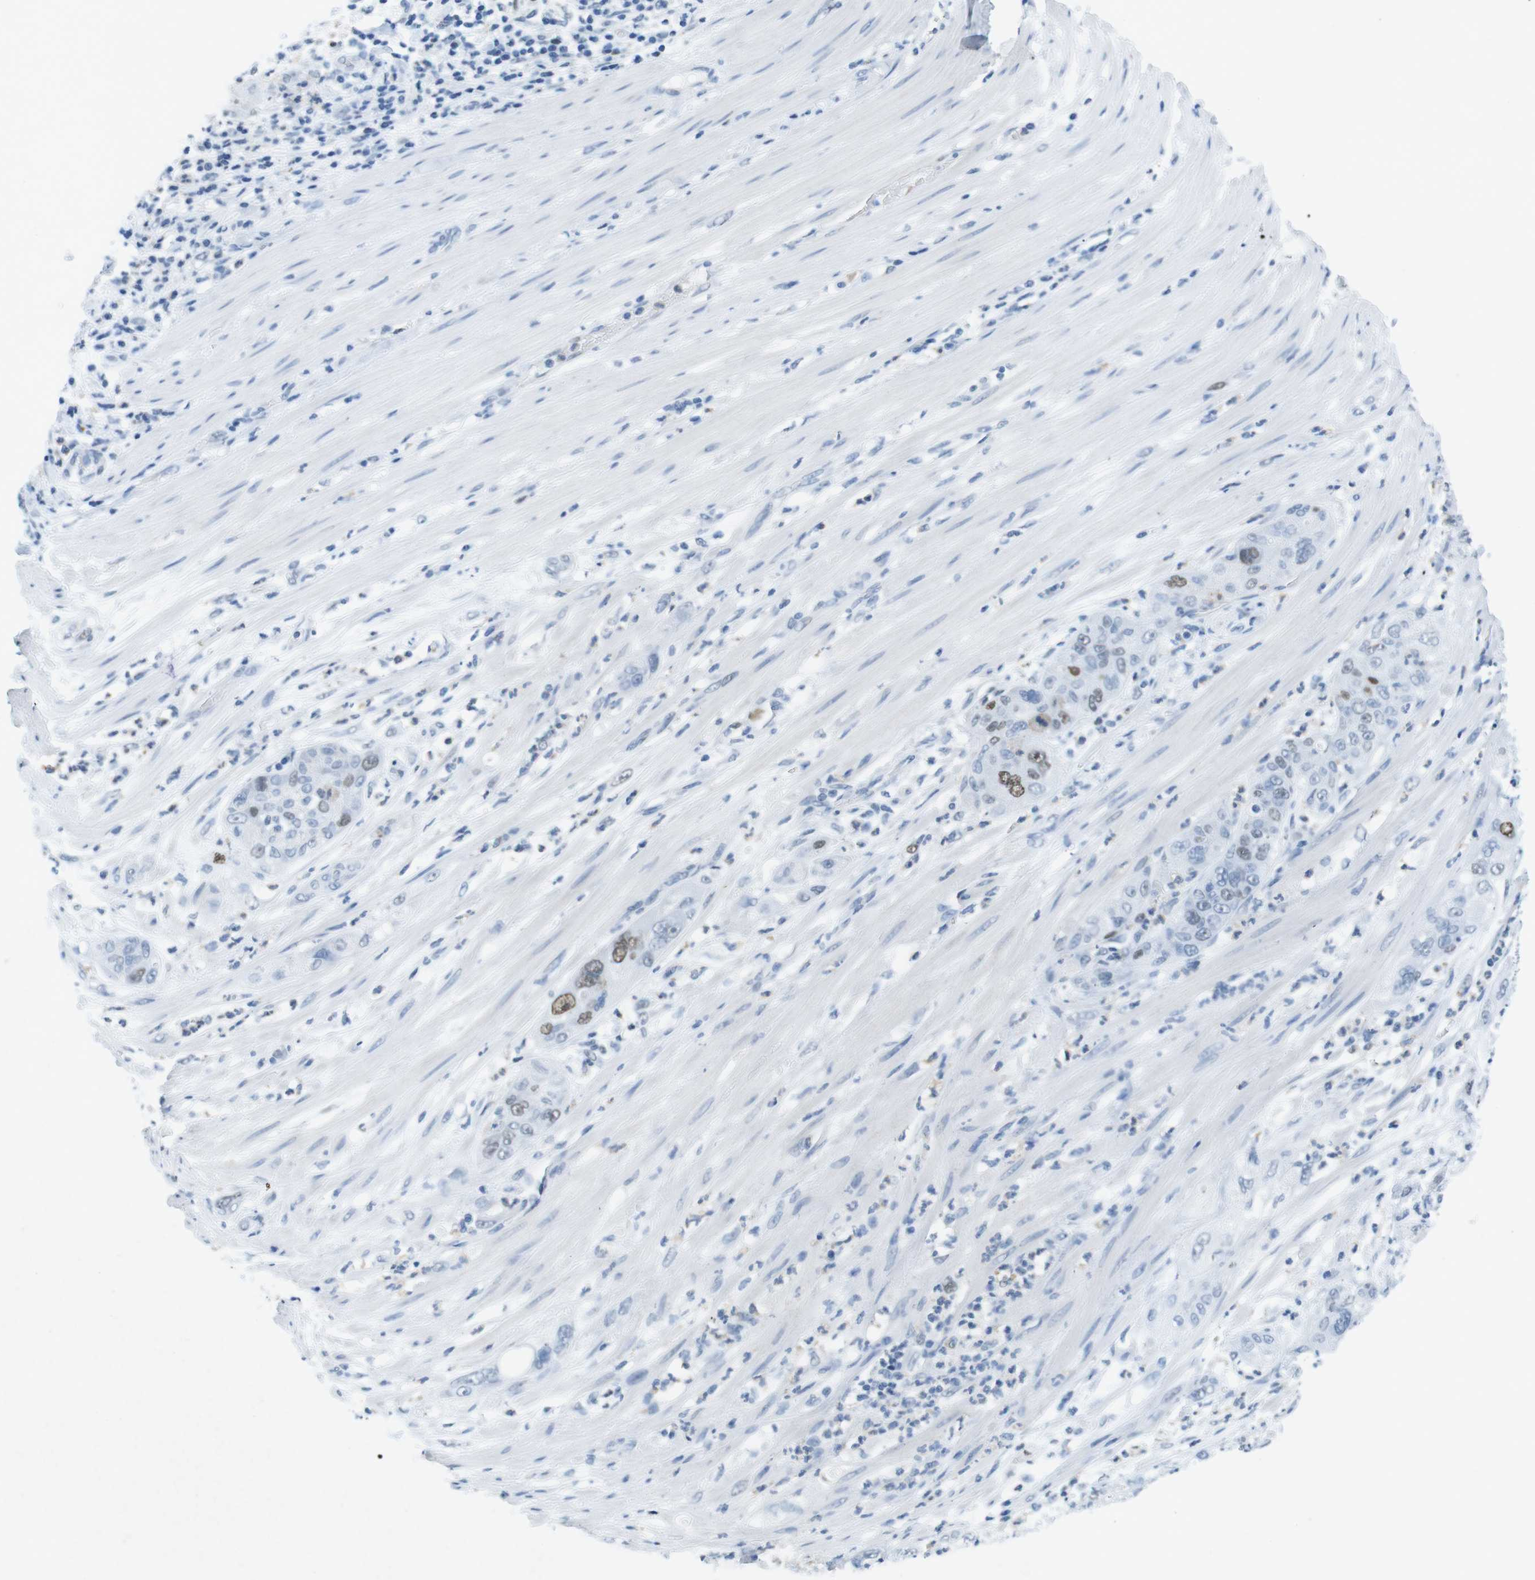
{"staining": {"intensity": "weak", "quantity": "<25%", "location": "nuclear"}, "tissue": "pancreatic cancer", "cell_type": "Tumor cells", "image_type": "cancer", "snomed": [{"axis": "morphology", "description": "Adenocarcinoma, NOS"}, {"axis": "topography", "description": "Pancreas"}], "caption": "The image shows no staining of tumor cells in pancreatic adenocarcinoma.", "gene": "CTAG1B", "patient": {"sex": "female", "age": 78}}